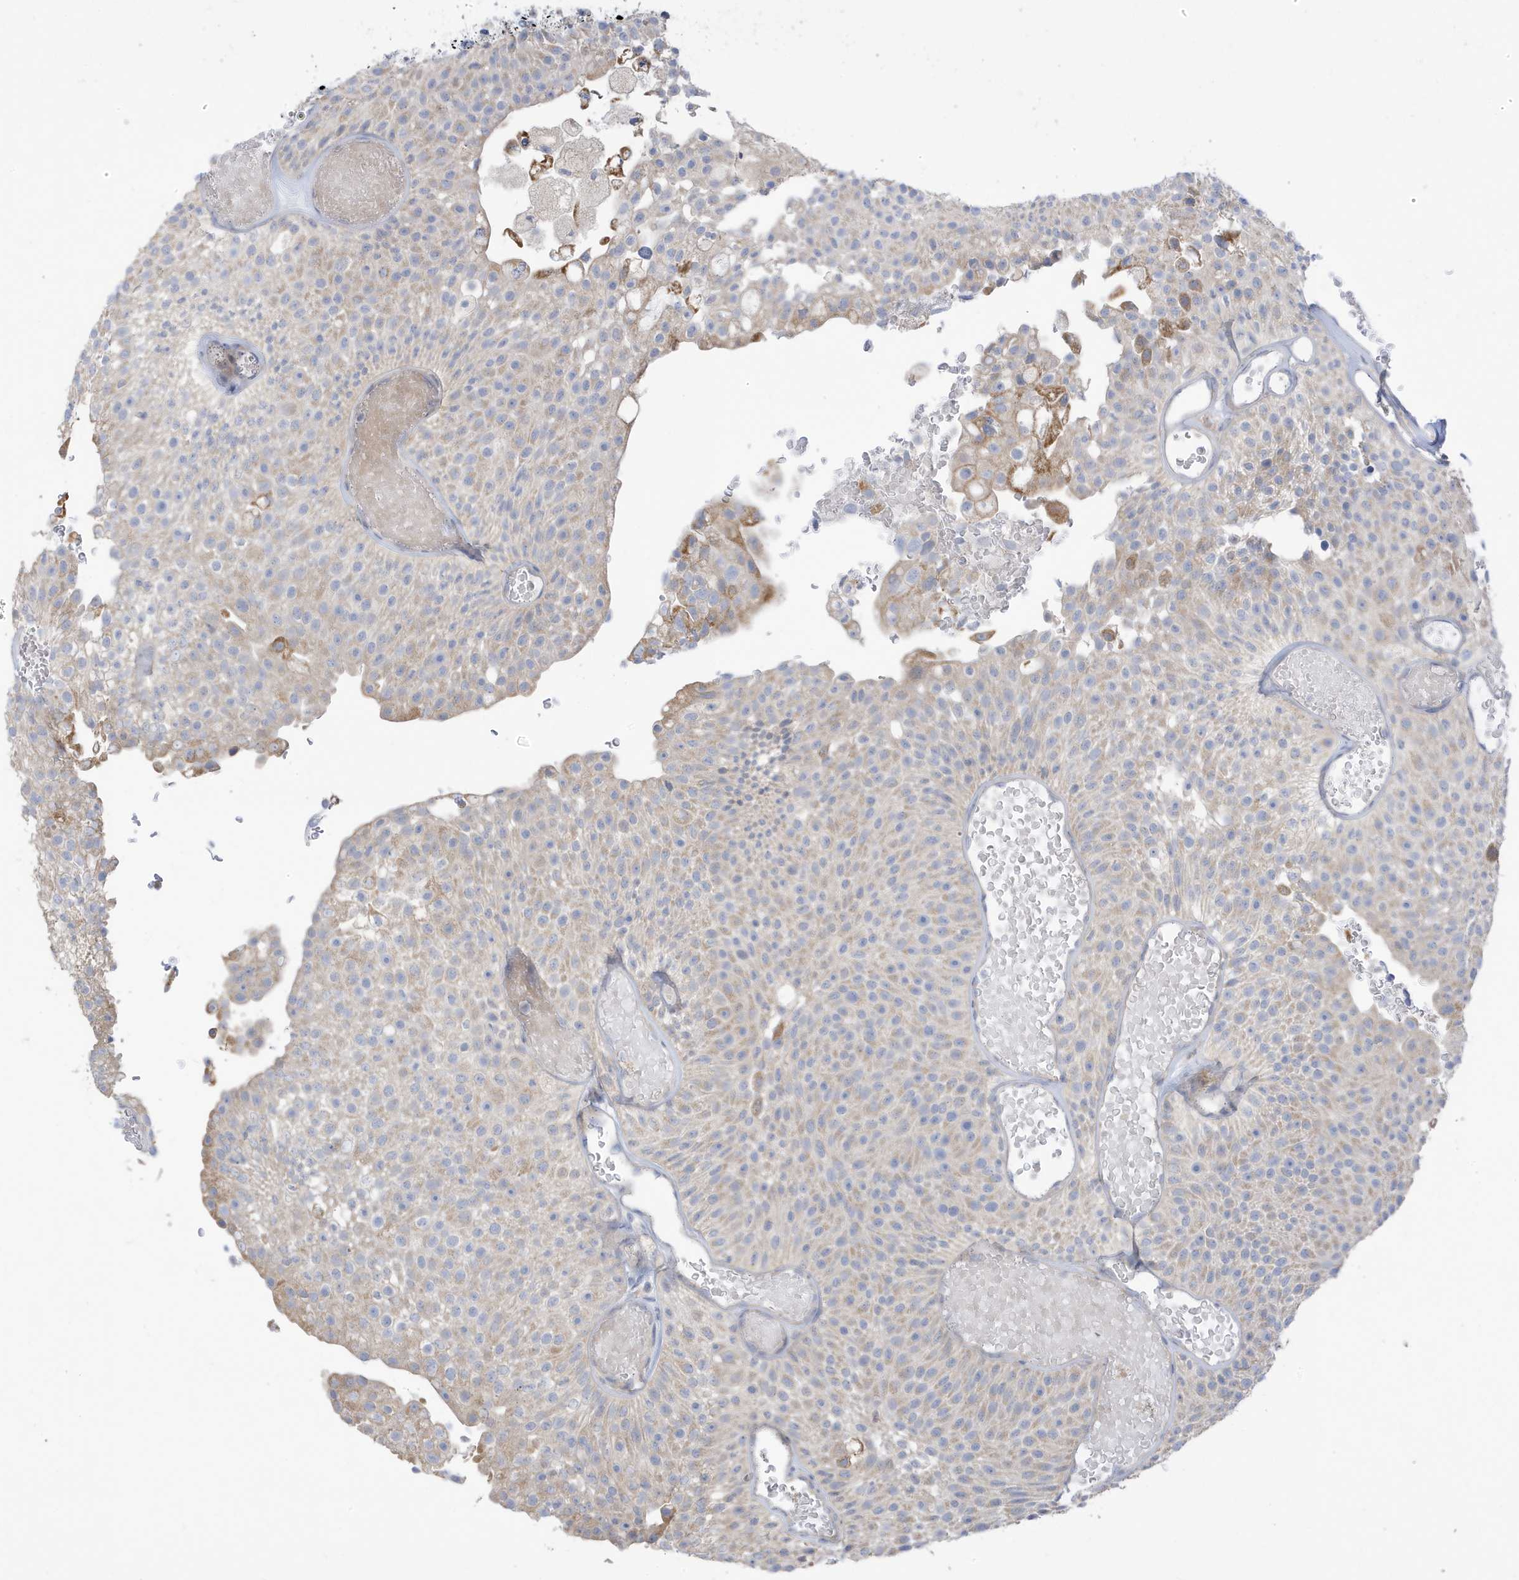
{"staining": {"intensity": "weak", "quantity": ">75%", "location": "cytoplasmic/membranous"}, "tissue": "urothelial cancer", "cell_type": "Tumor cells", "image_type": "cancer", "snomed": [{"axis": "morphology", "description": "Urothelial carcinoma, Low grade"}, {"axis": "topography", "description": "Urinary bladder"}], "caption": "Tumor cells display weak cytoplasmic/membranous staining in approximately >75% of cells in urothelial cancer. The staining was performed using DAB (3,3'-diaminobenzidine), with brown indicating positive protein expression. Nuclei are stained blue with hematoxylin.", "gene": "ATP13A5", "patient": {"sex": "male", "age": 78}}